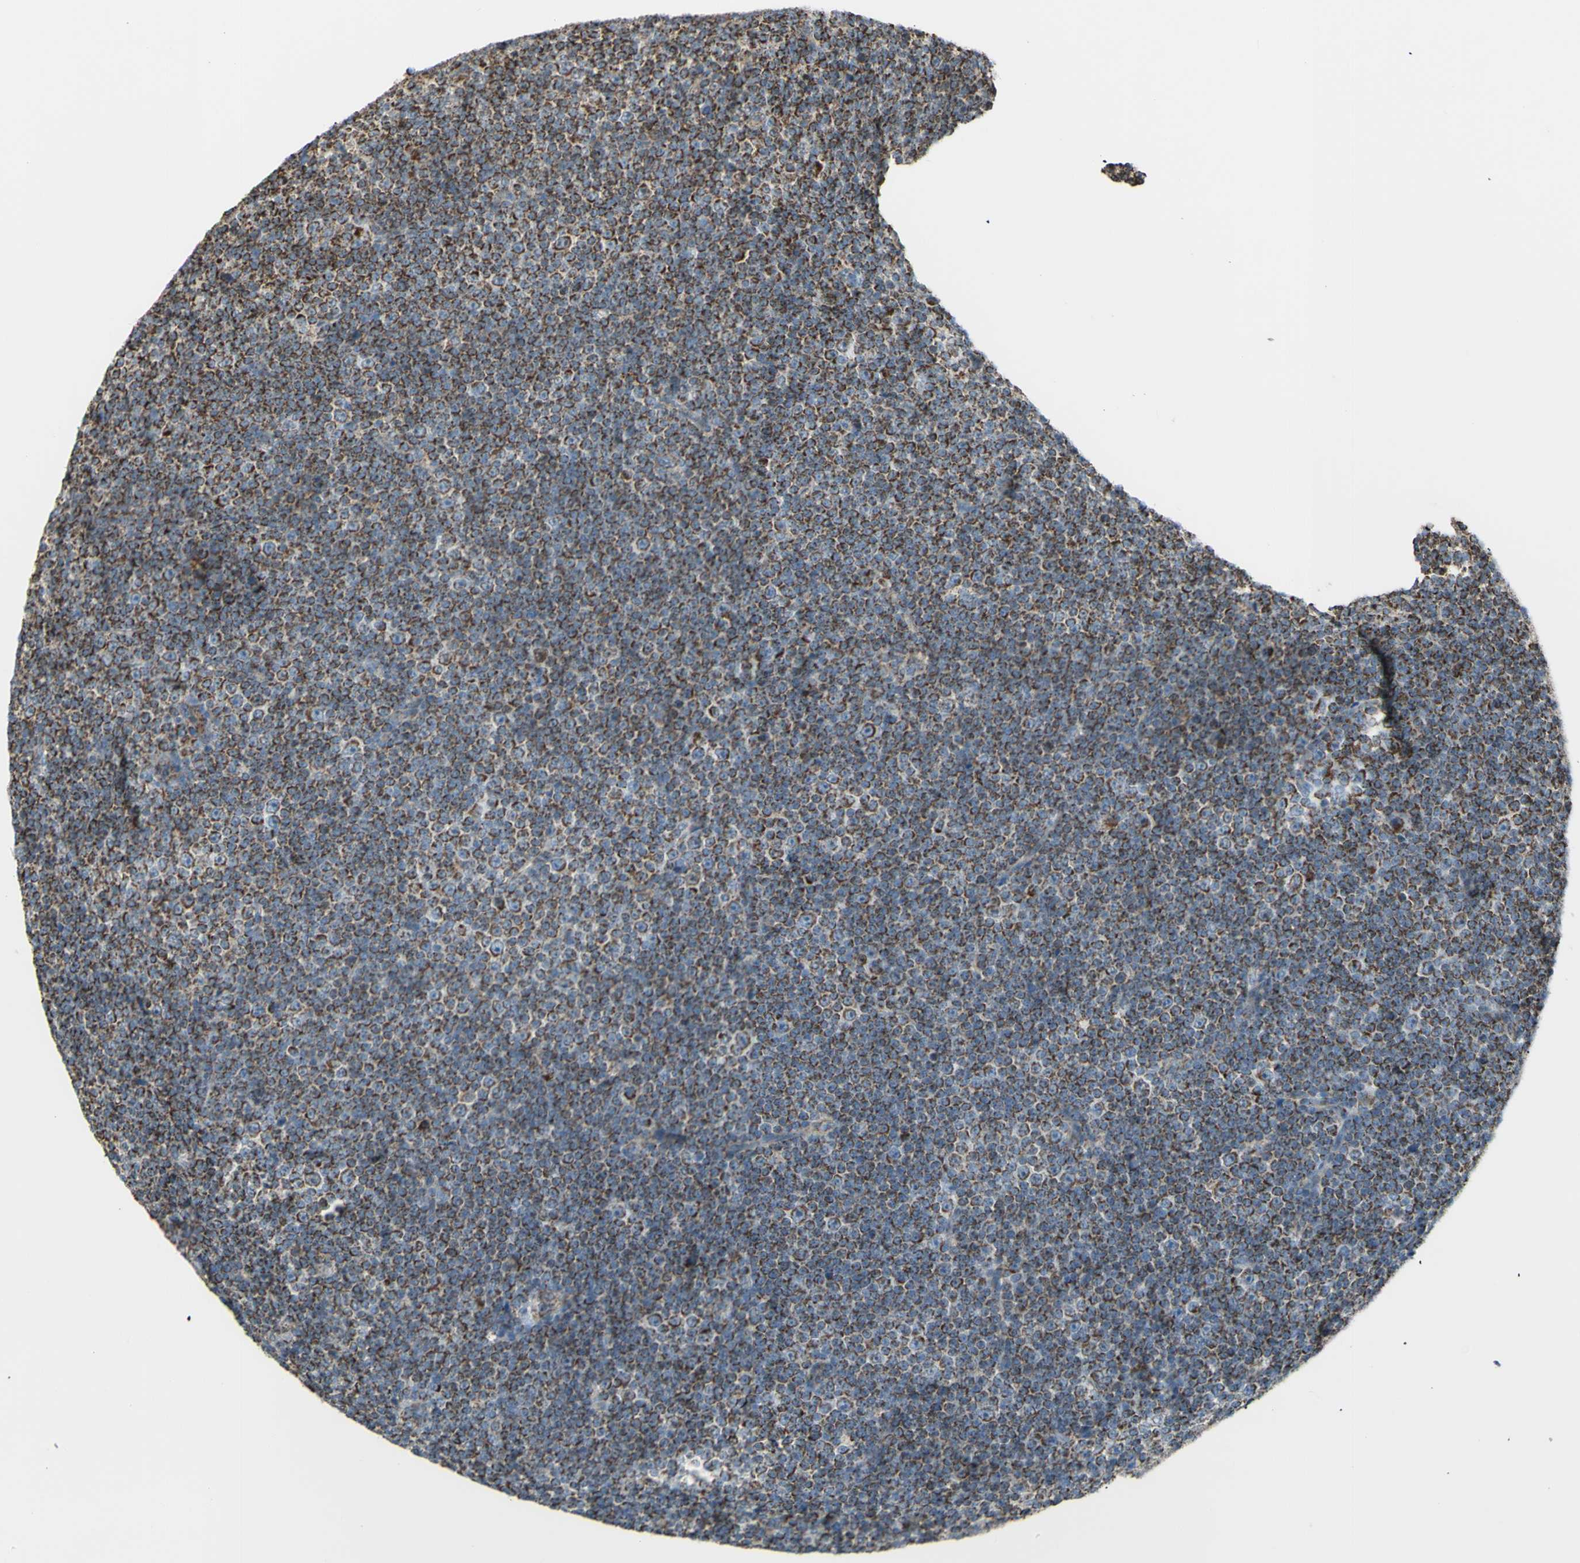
{"staining": {"intensity": "strong", "quantity": "25%-75%", "location": "cytoplasmic/membranous"}, "tissue": "lymphoma", "cell_type": "Tumor cells", "image_type": "cancer", "snomed": [{"axis": "morphology", "description": "Malignant lymphoma, non-Hodgkin's type, Low grade"}, {"axis": "topography", "description": "Lymph node"}], "caption": "Human lymphoma stained with a brown dye demonstrates strong cytoplasmic/membranous positive expression in about 25%-75% of tumor cells.", "gene": "LETM1", "patient": {"sex": "female", "age": 67}}